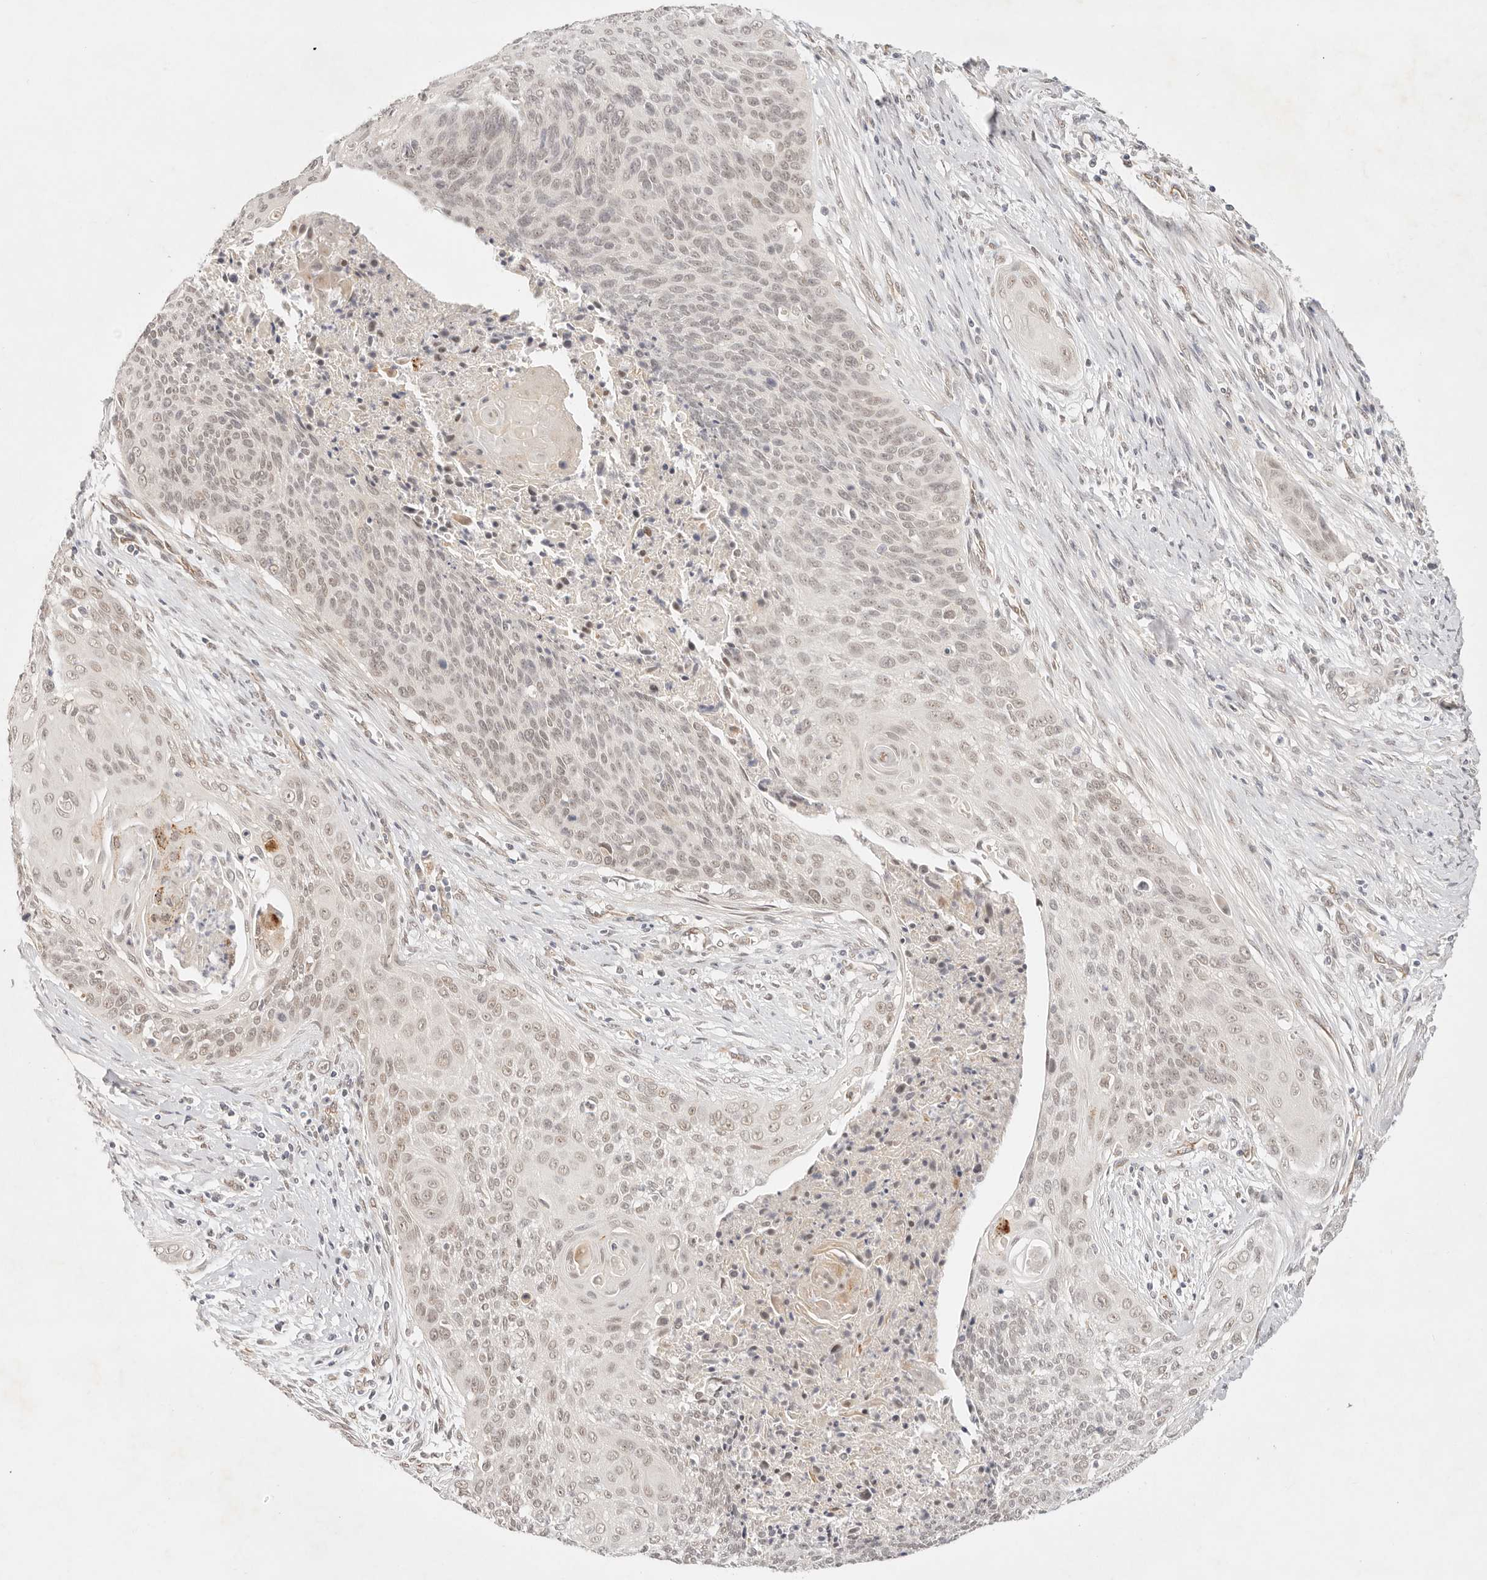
{"staining": {"intensity": "weak", "quantity": "<25%", "location": "nuclear"}, "tissue": "cervical cancer", "cell_type": "Tumor cells", "image_type": "cancer", "snomed": [{"axis": "morphology", "description": "Squamous cell carcinoma, NOS"}, {"axis": "topography", "description": "Cervix"}], "caption": "Human cervical squamous cell carcinoma stained for a protein using IHC displays no expression in tumor cells.", "gene": "GPR156", "patient": {"sex": "female", "age": 55}}